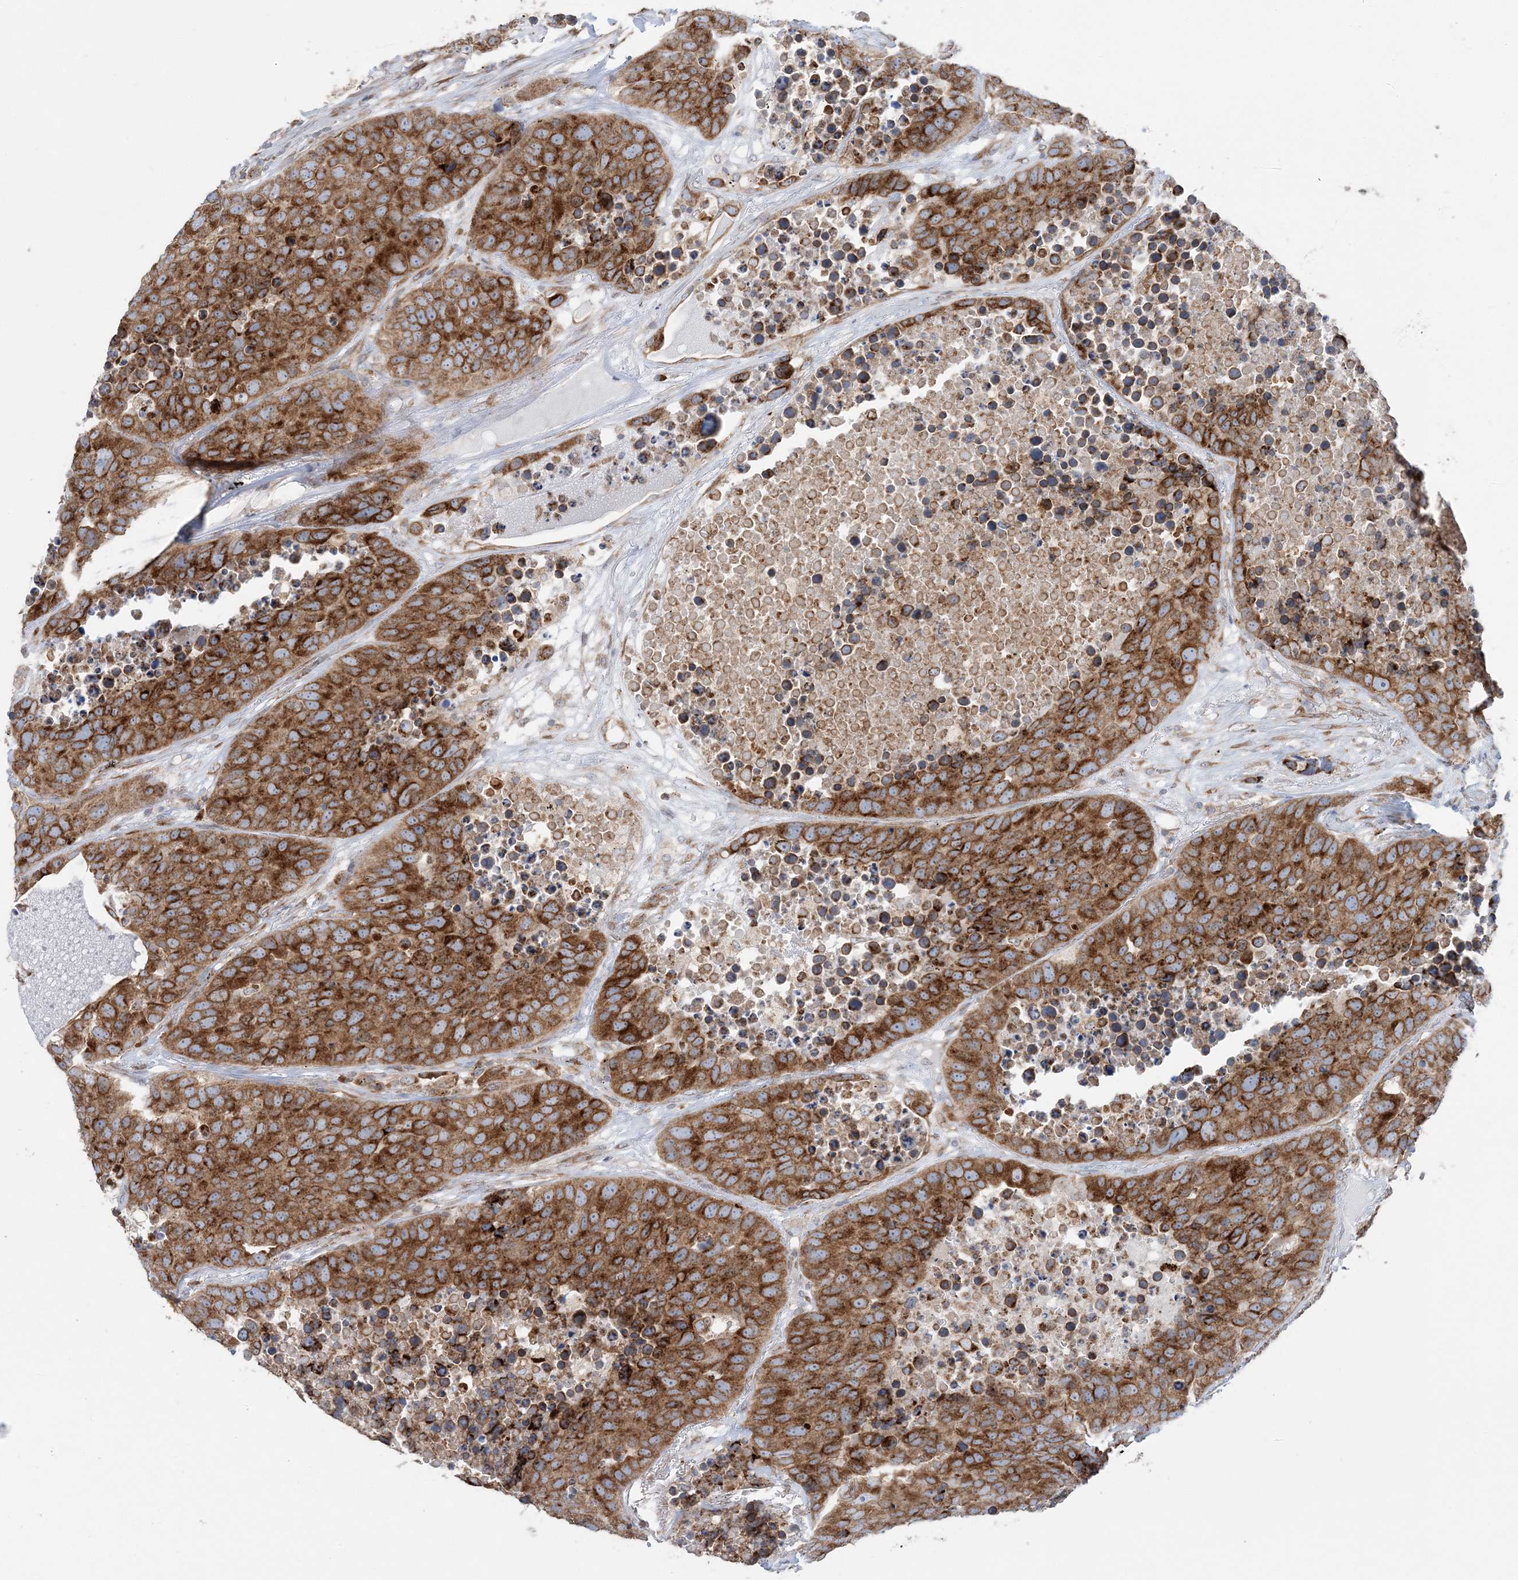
{"staining": {"intensity": "strong", "quantity": ">75%", "location": "cytoplasmic/membranous"}, "tissue": "carcinoid", "cell_type": "Tumor cells", "image_type": "cancer", "snomed": [{"axis": "morphology", "description": "Carcinoid, malignant, NOS"}, {"axis": "topography", "description": "Lung"}], "caption": "Tumor cells exhibit high levels of strong cytoplasmic/membranous positivity in approximately >75% of cells in human malignant carcinoid. Nuclei are stained in blue.", "gene": "TMED10", "patient": {"sex": "male", "age": 60}}